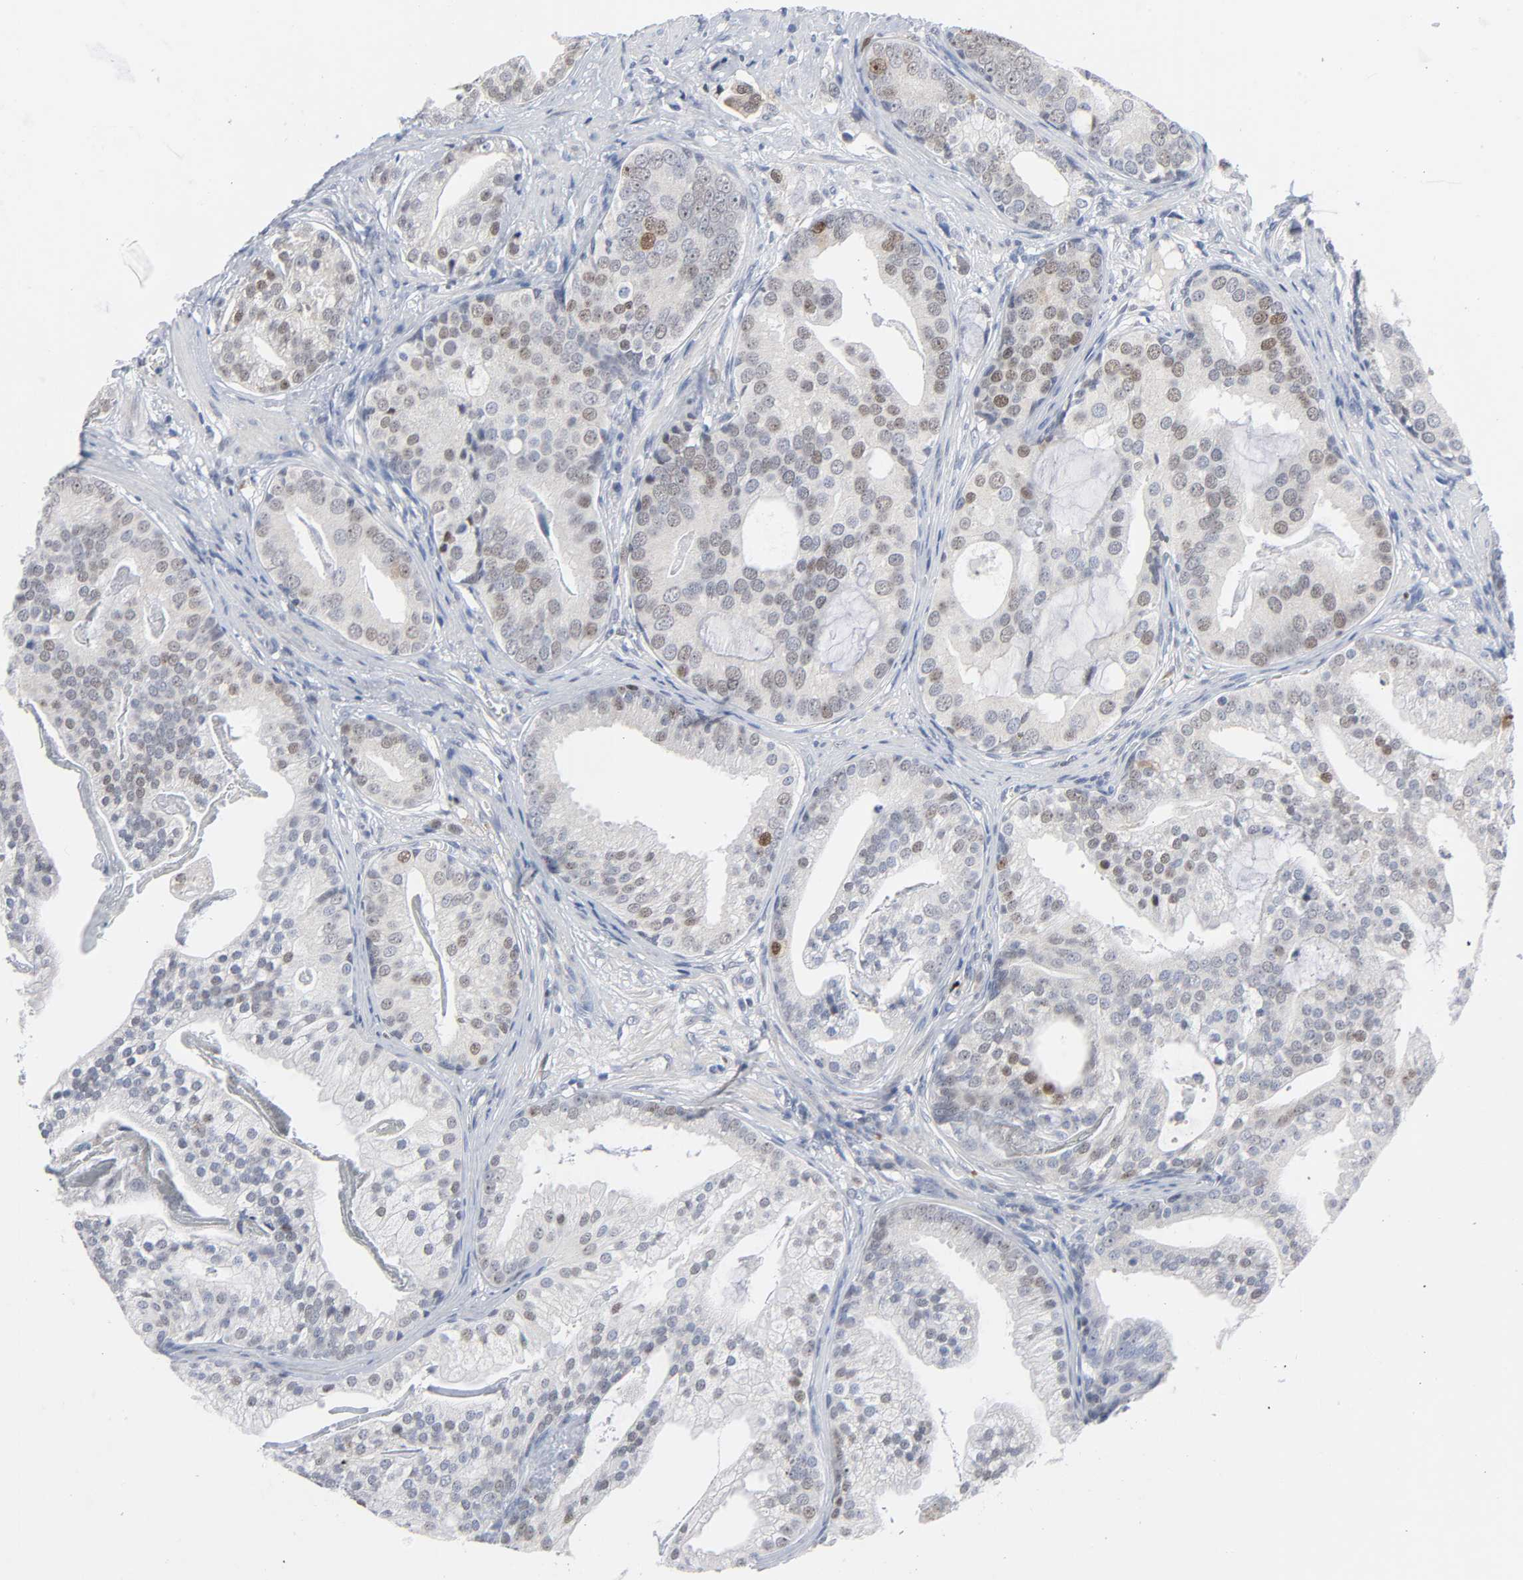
{"staining": {"intensity": "weak", "quantity": "<25%", "location": "nuclear"}, "tissue": "prostate cancer", "cell_type": "Tumor cells", "image_type": "cancer", "snomed": [{"axis": "morphology", "description": "Adenocarcinoma, Low grade"}, {"axis": "topography", "description": "Prostate"}], "caption": "This is an IHC micrograph of human prostate cancer. There is no positivity in tumor cells.", "gene": "WEE1", "patient": {"sex": "male", "age": 58}}